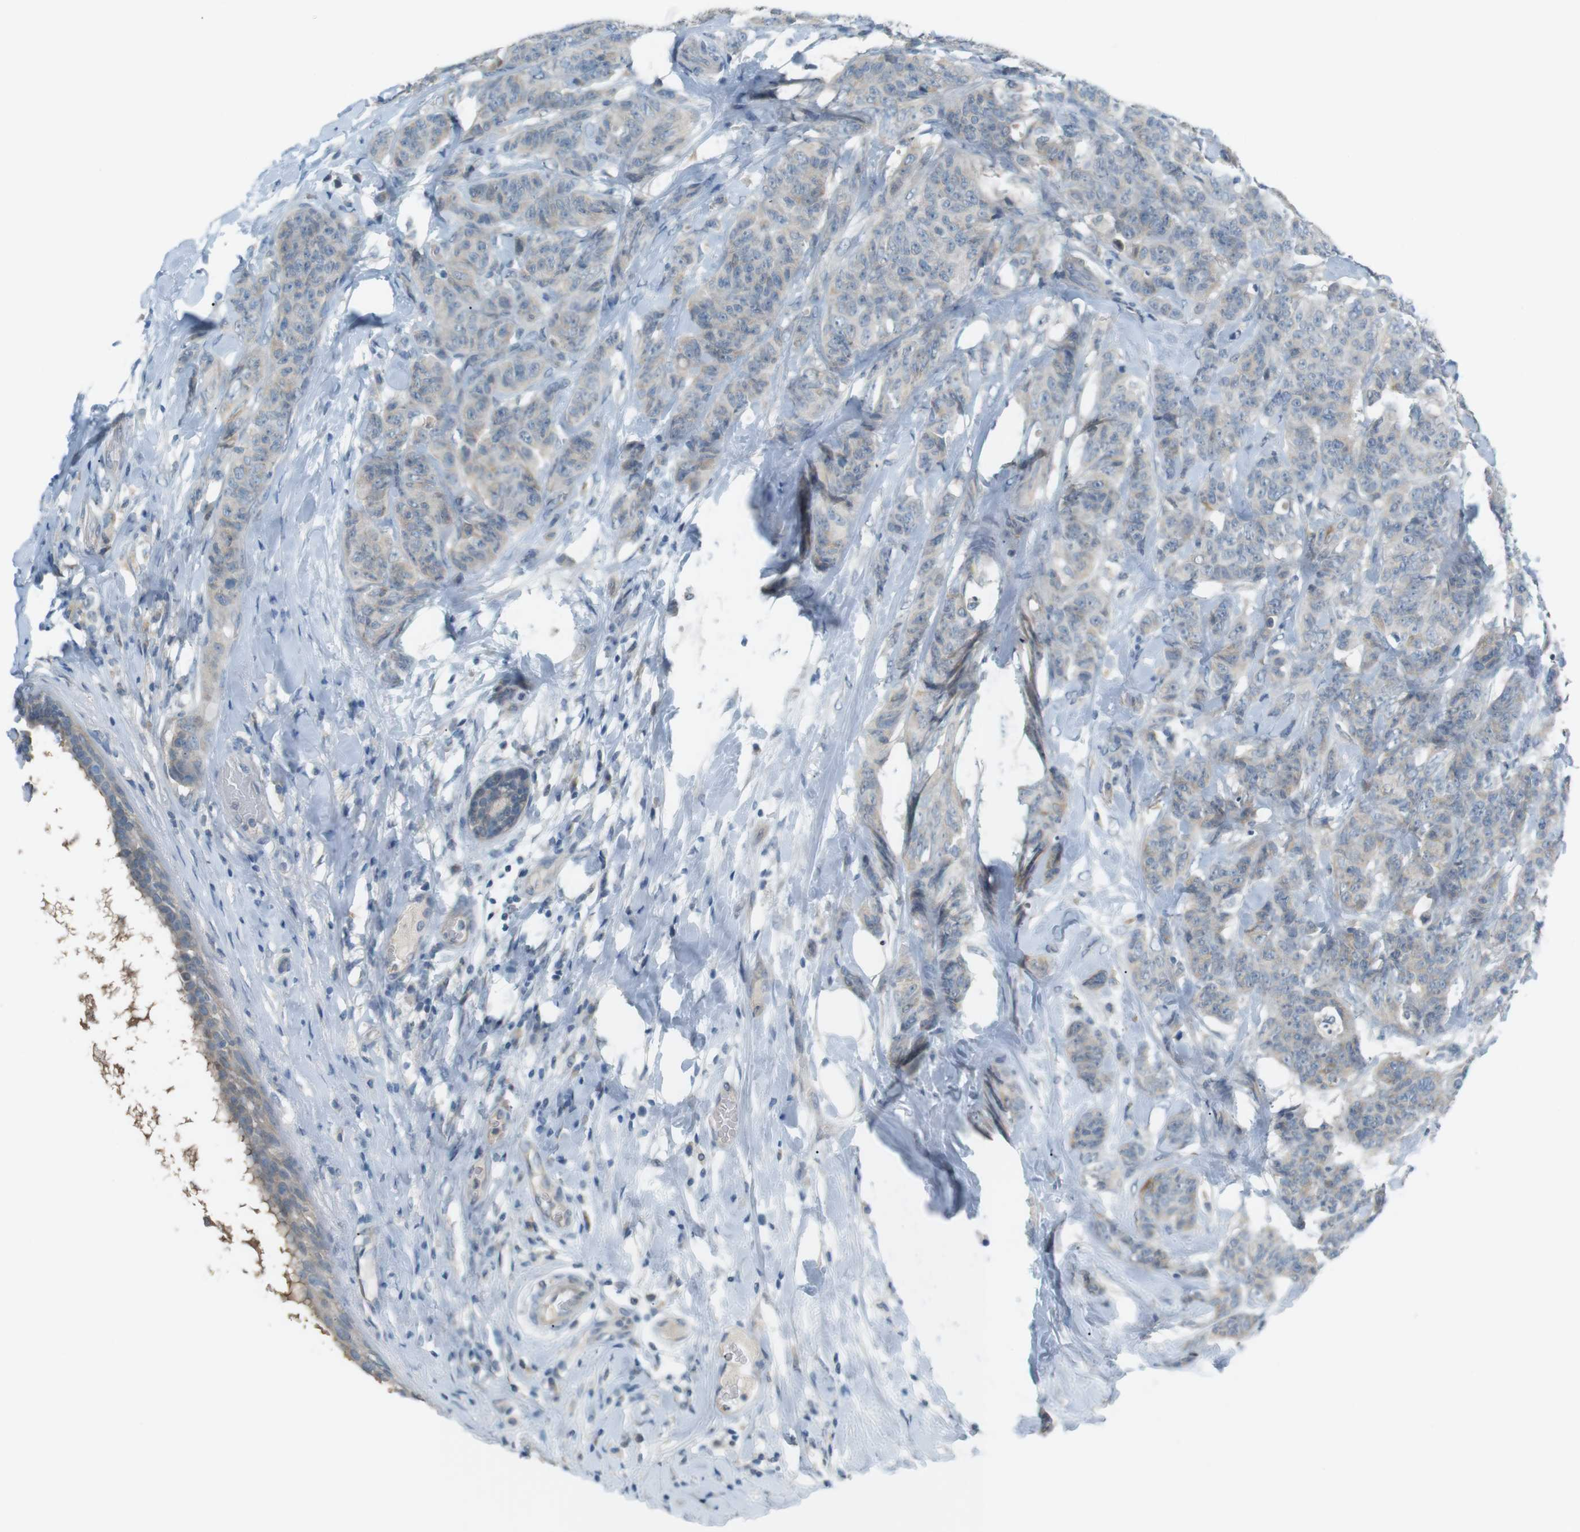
{"staining": {"intensity": "weak", "quantity": "25%-75%", "location": "cytoplasmic/membranous"}, "tissue": "breast cancer", "cell_type": "Tumor cells", "image_type": "cancer", "snomed": [{"axis": "morphology", "description": "Normal tissue, NOS"}, {"axis": "morphology", "description": "Duct carcinoma"}, {"axis": "topography", "description": "Breast"}], "caption": "Tumor cells show low levels of weak cytoplasmic/membranous positivity in approximately 25%-75% of cells in human breast invasive ductal carcinoma.", "gene": "RTN3", "patient": {"sex": "female", "age": 40}}